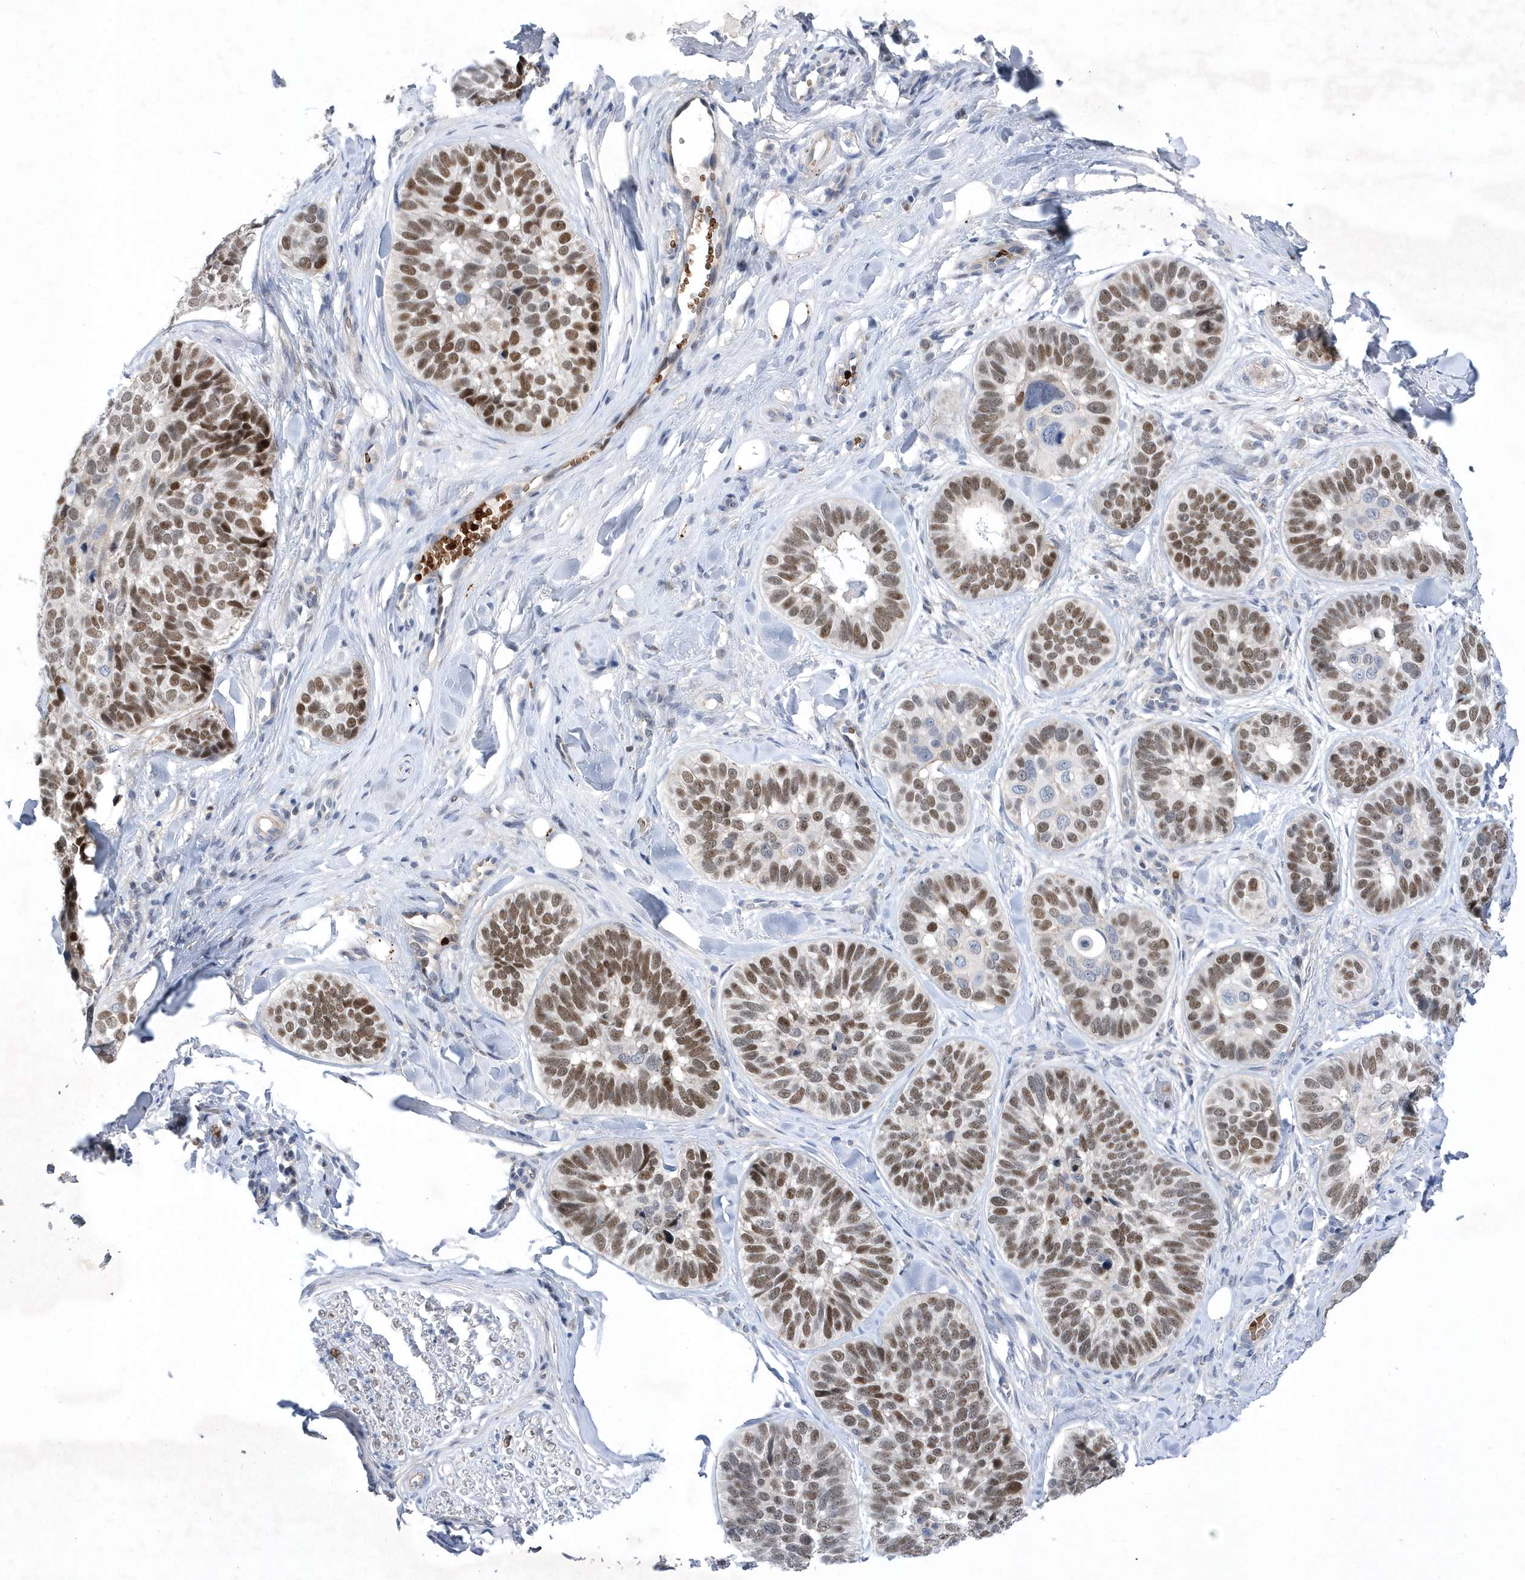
{"staining": {"intensity": "moderate", "quantity": ">75%", "location": "nuclear"}, "tissue": "skin cancer", "cell_type": "Tumor cells", "image_type": "cancer", "snomed": [{"axis": "morphology", "description": "Basal cell carcinoma"}, {"axis": "topography", "description": "Skin"}], "caption": "The histopathology image displays a brown stain indicating the presence of a protein in the nuclear of tumor cells in skin basal cell carcinoma.", "gene": "ZNF875", "patient": {"sex": "male", "age": 62}}